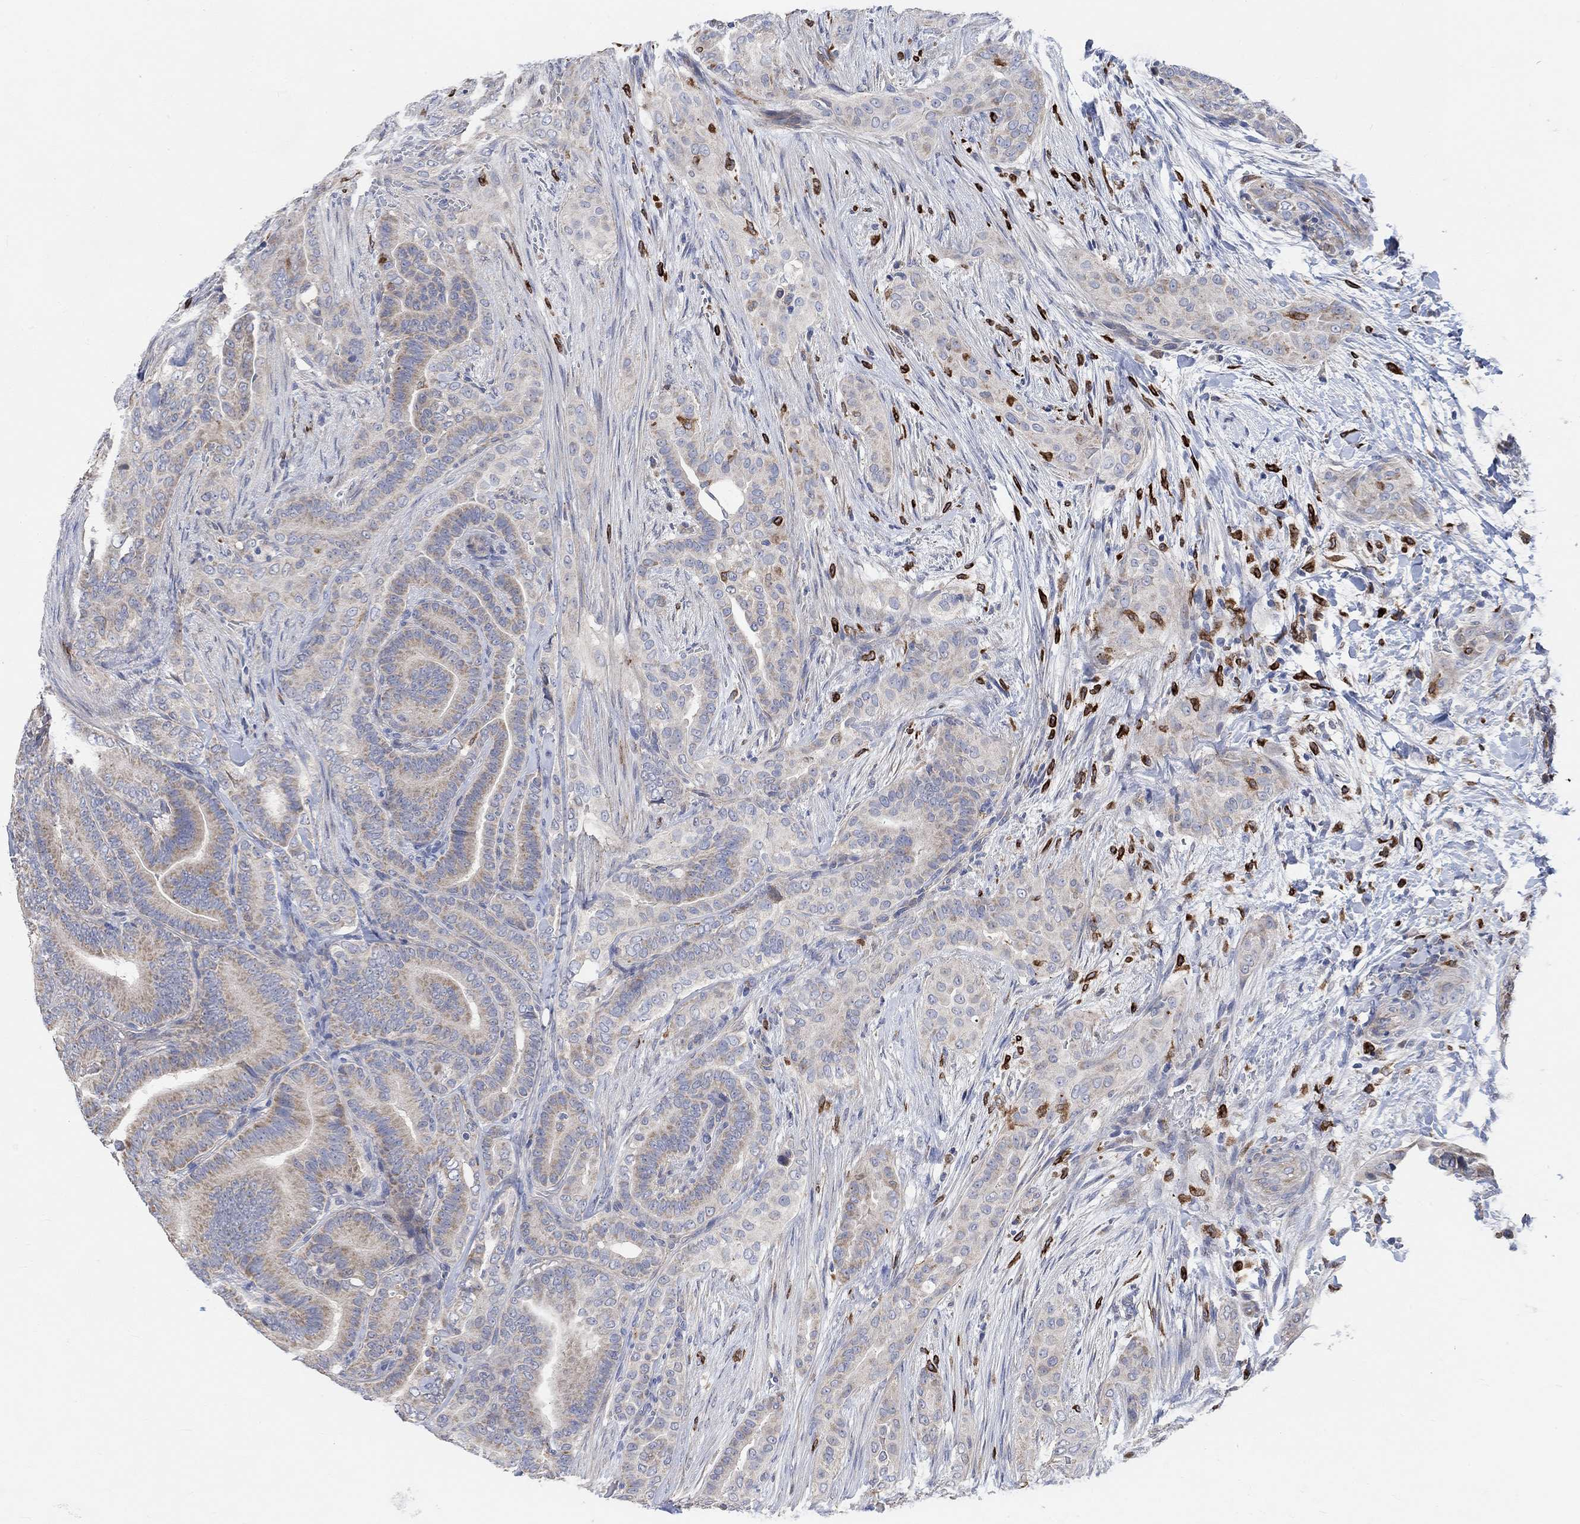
{"staining": {"intensity": "weak", "quantity": "25%-75%", "location": "cytoplasmic/membranous"}, "tissue": "thyroid cancer", "cell_type": "Tumor cells", "image_type": "cancer", "snomed": [{"axis": "morphology", "description": "Papillary adenocarcinoma, NOS"}, {"axis": "topography", "description": "Thyroid gland"}], "caption": "Thyroid papillary adenocarcinoma stained for a protein (brown) demonstrates weak cytoplasmic/membranous positive staining in approximately 25%-75% of tumor cells.", "gene": "HCRTR1", "patient": {"sex": "male", "age": 61}}